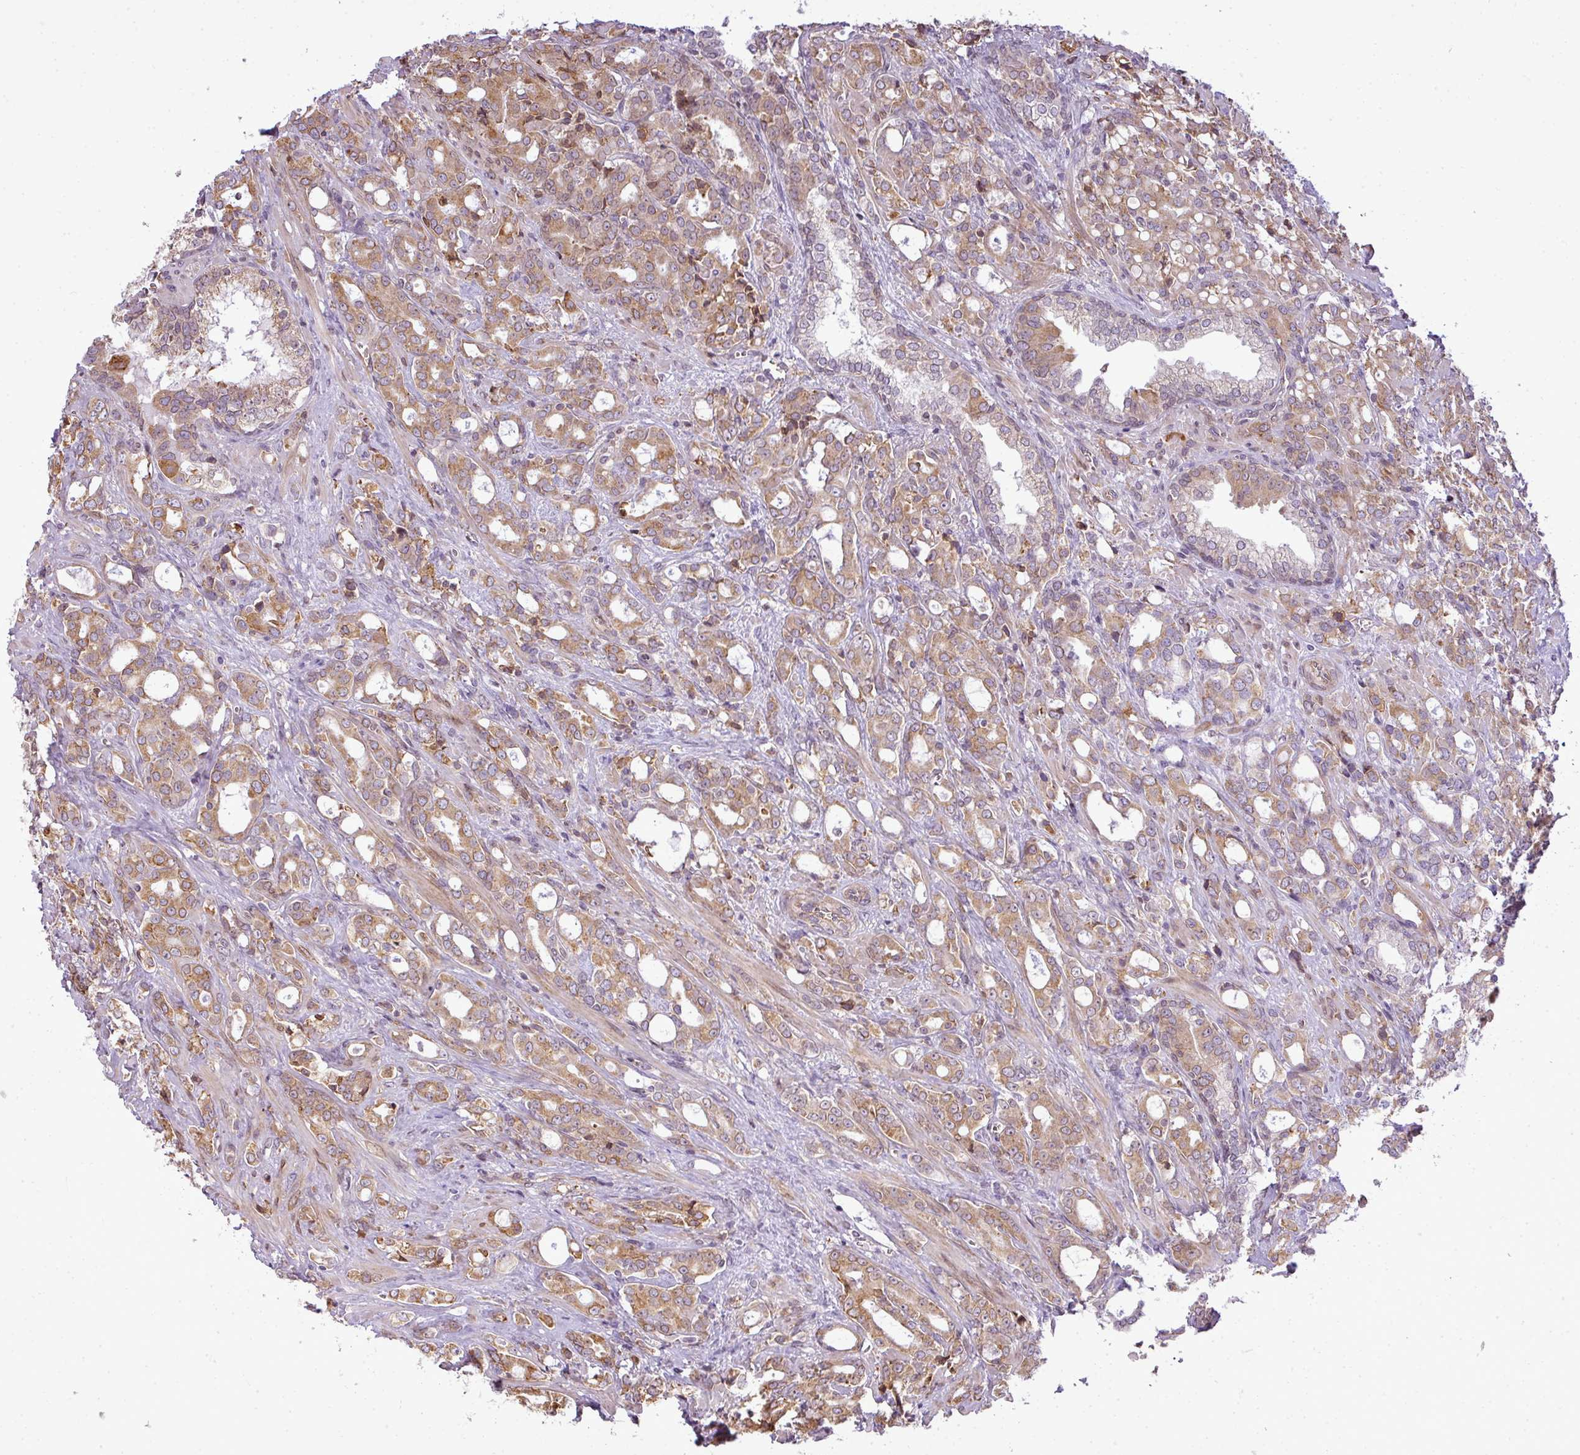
{"staining": {"intensity": "moderate", "quantity": ">75%", "location": "cytoplasmic/membranous"}, "tissue": "prostate cancer", "cell_type": "Tumor cells", "image_type": "cancer", "snomed": [{"axis": "morphology", "description": "Adenocarcinoma, High grade"}, {"axis": "topography", "description": "Prostate"}], "caption": "A high-resolution histopathology image shows IHC staining of prostate cancer, which exhibits moderate cytoplasmic/membranous positivity in approximately >75% of tumor cells. (DAB IHC with brightfield microscopy, high magnification).", "gene": "COX18", "patient": {"sex": "male", "age": 72}}